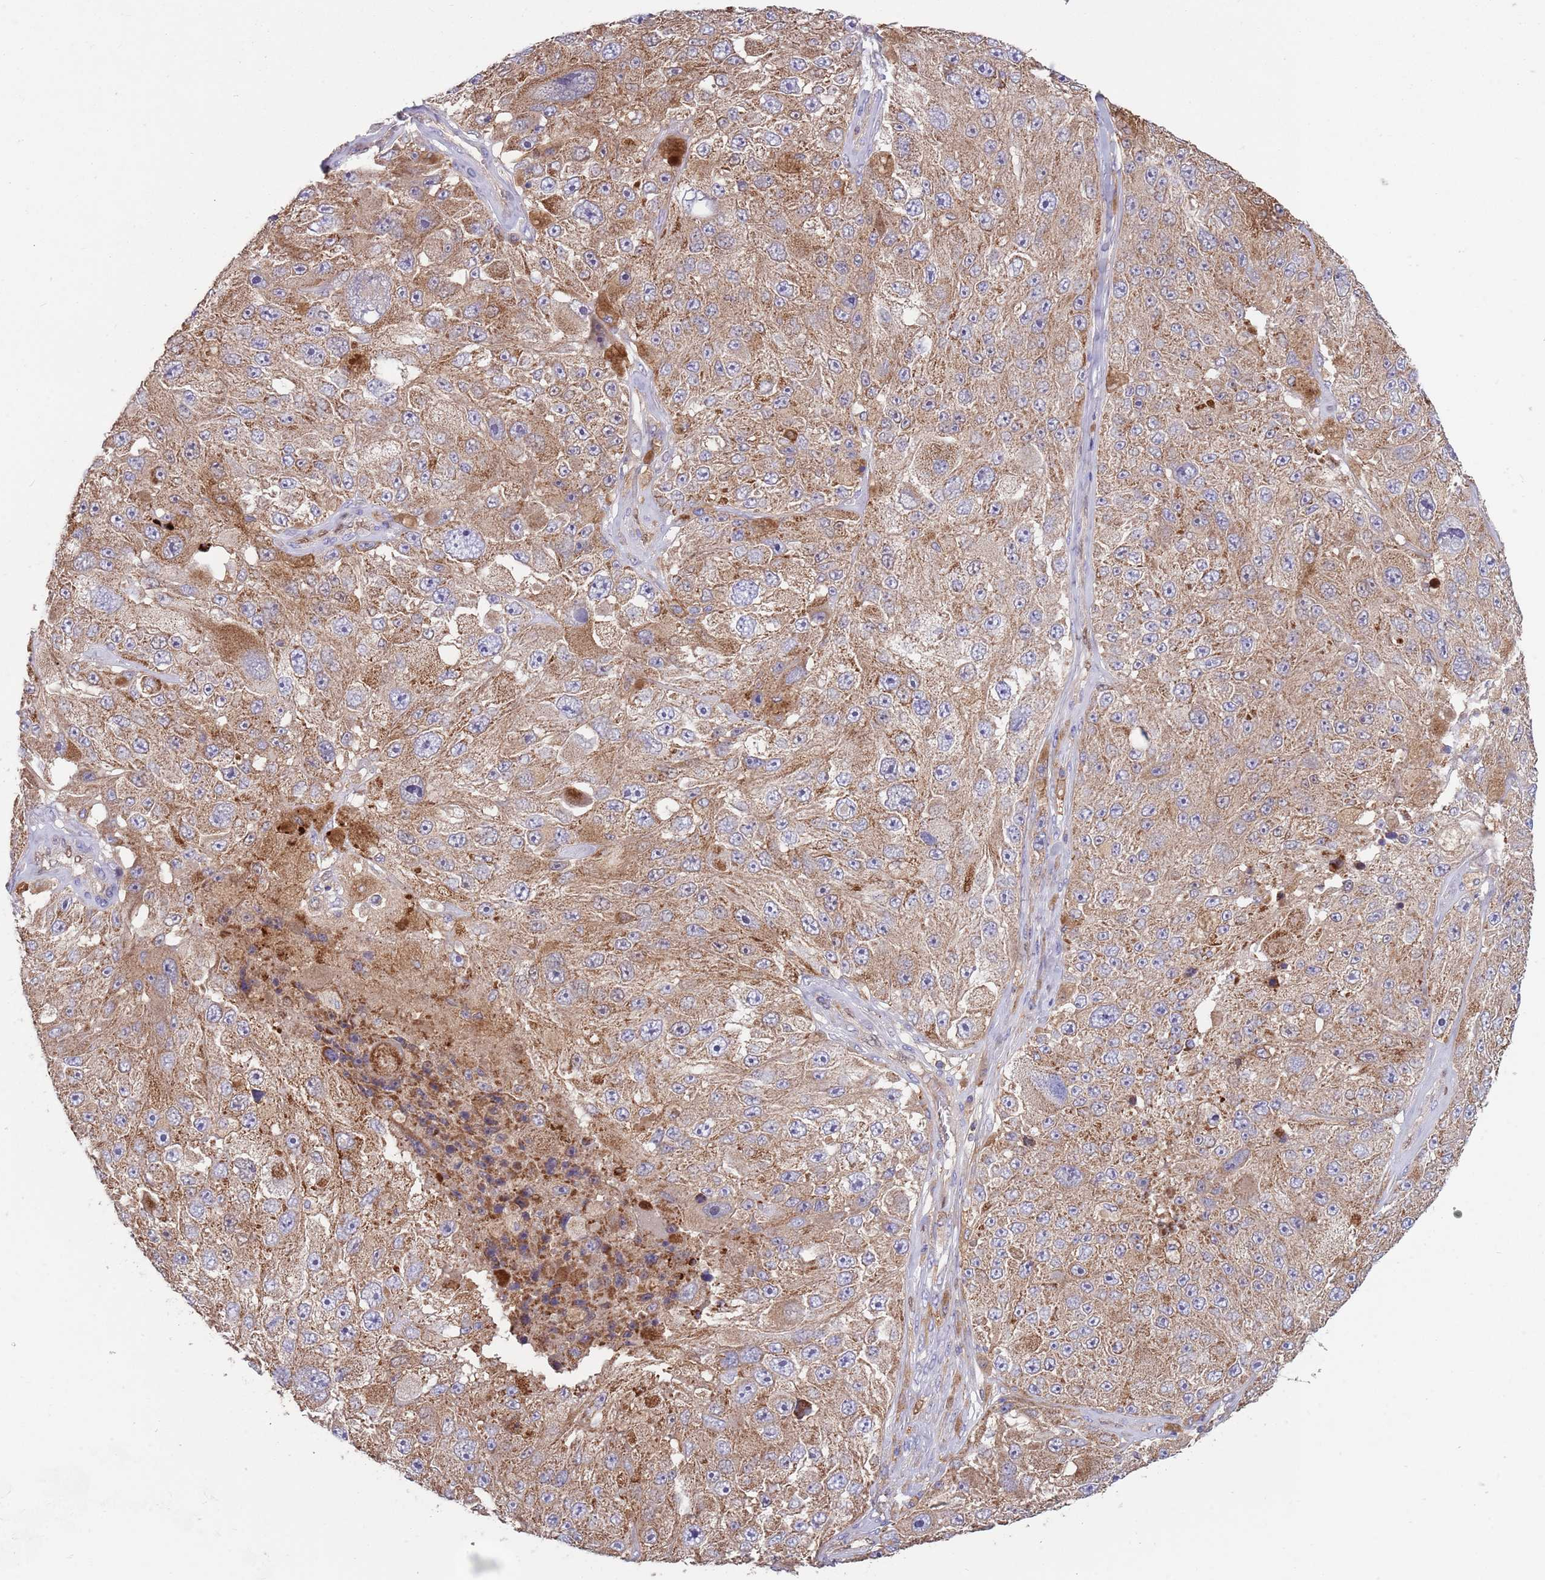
{"staining": {"intensity": "moderate", "quantity": ">75%", "location": "cytoplasmic/membranous"}, "tissue": "melanoma", "cell_type": "Tumor cells", "image_type": "cancer", "snomed": [{"axis": "morphology", "description": "Malignant melanoma, Metastatic site"}, {"axis": "topography", "description": "Lymph node"}], "caption": "Malignant melanoma (metastatic site) stained with a brown dye displays moderate cytoplasmic/membranous positive staining in about >75% of tumor cells.", "gene": "DDT", "patient": {"sex": "male", "age": 62}}